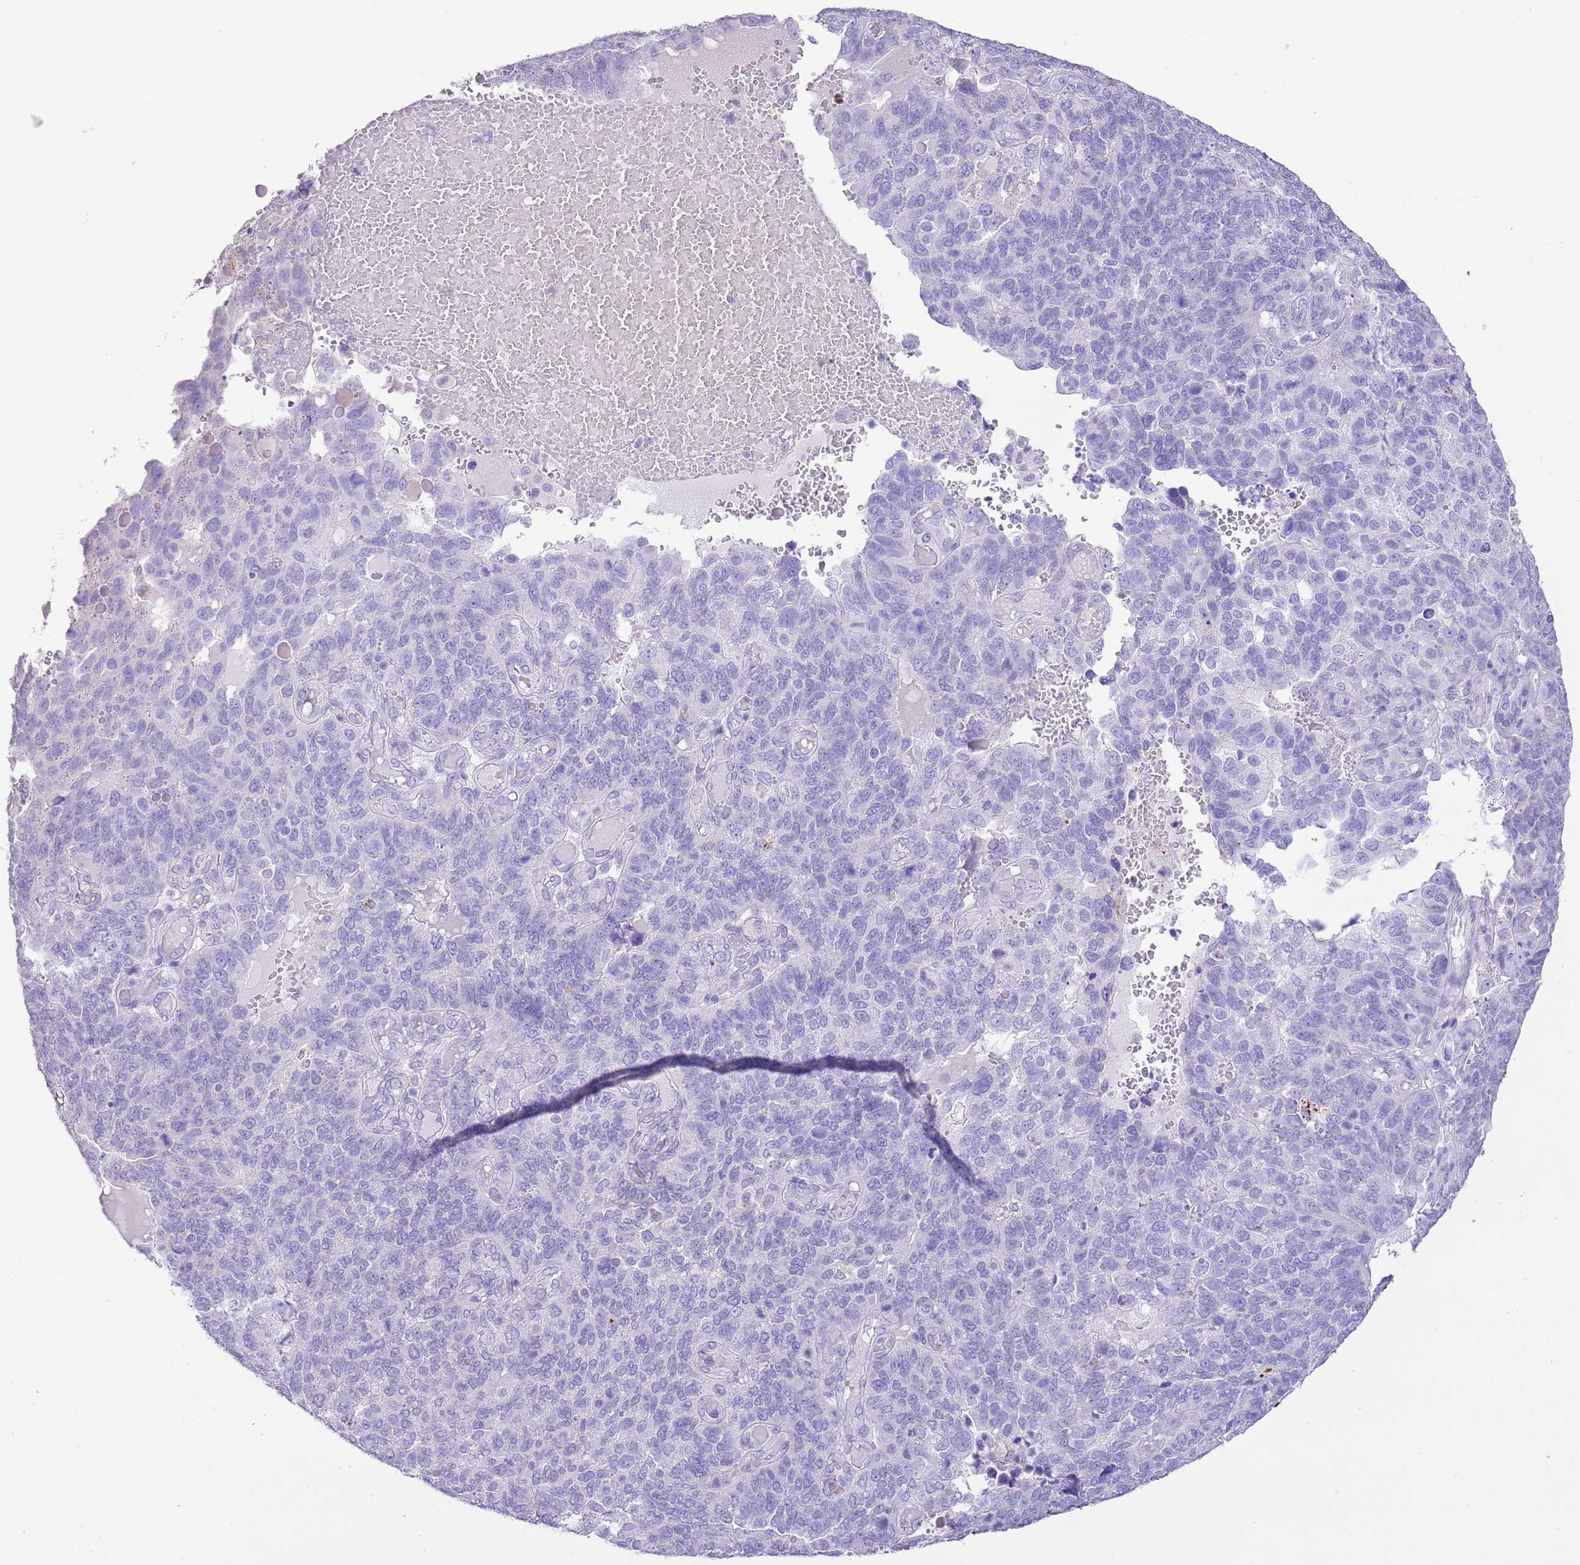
{"staining": {"intensity": "negative", "quantity": "none", "location": "none"}, "tissue": "endometrial cancer", "cell_type": "Tumor cells", "image_type": "cancer", "snomed": [{"axis": "morphology", "description": "Adenocarcinoma, NOS"}, {"axis": "topography", "description": "Endometrium"}], "caption": "This is a image of immunohistochemistry (IHC) staining of adenocarcinoma (endometrial), which shows no staining in tumor cells.", "gene": "OR2Z1", "patient": {"sex": "female", "age": 66}}